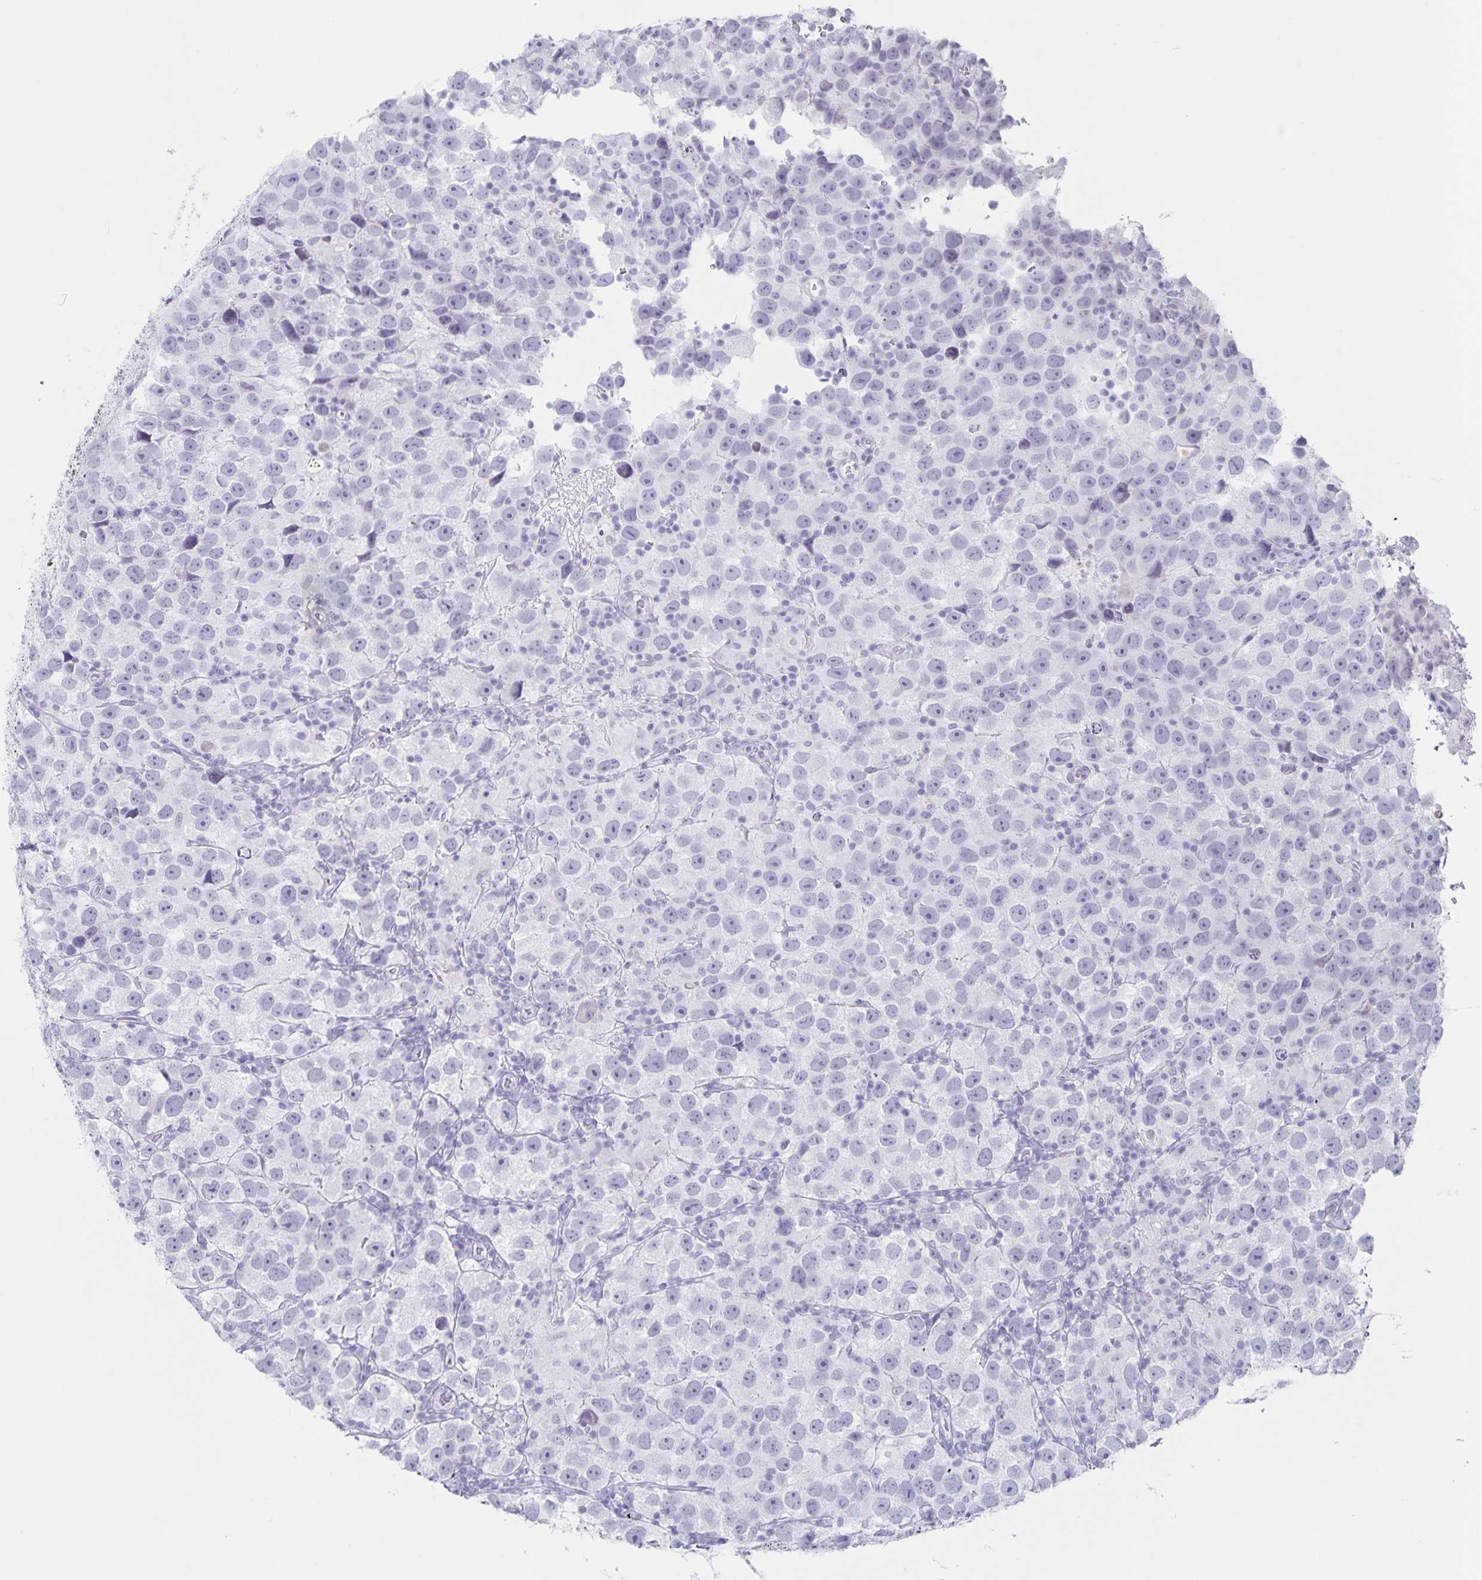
{"staining": {"intensity": "negative", "quantity": "none", "location": "none"}, "tissue": "testis cancer", "cell_type": "Tumor cells", "image_type": "cancer", "snomed": [{"axis": "morphology", "description": "Seminoma, NOS"}, {"axis": "topography", "description": "Testis"}], "caption": "Immunohistochemical staining of testis cancer (seminoma) exhibits no significant staining in tumor cells. (IHC, brightfield microscopy, high magnification).", "gene": "LCE6A", "patient": {"sex": "male", "age": 26}}